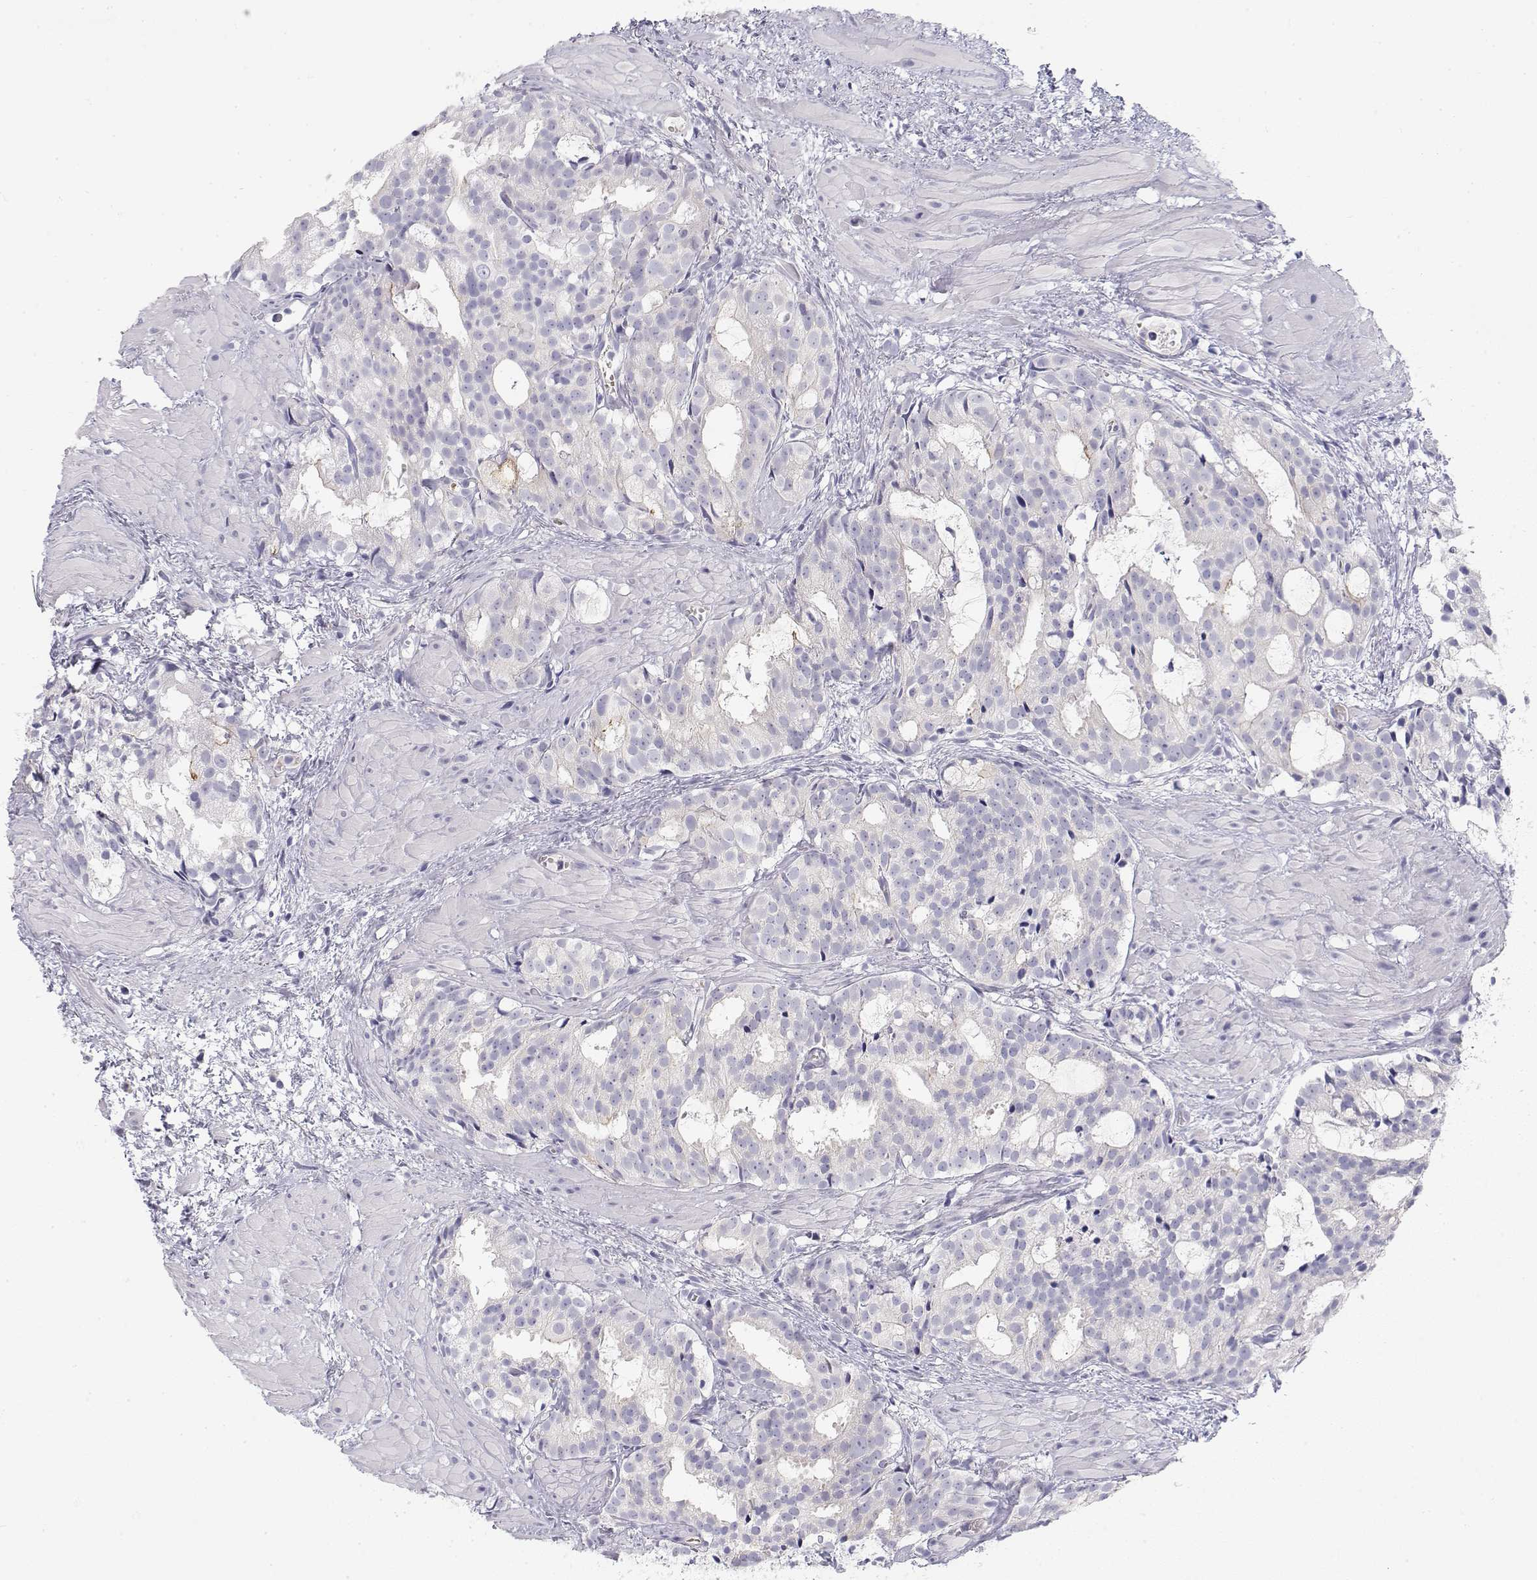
{"staining": {"intensity": "negative", "quantity": "none", "location": "none"}, "tissue": "prostate cancer", "cell_type": "Tumor cells", "image_type": "cancer", "snomed": [{"axis": "morphology", "description": "Adenocarcinoma, High grade"}, {"axis": "topography", "description": "Prostate"}], "caption": "Tumor cells are negative for protein expression in human prostate adenocarcinoma (high-grade).", "gene": "MISP", "patient": {"sex": "male", "age": 79}}